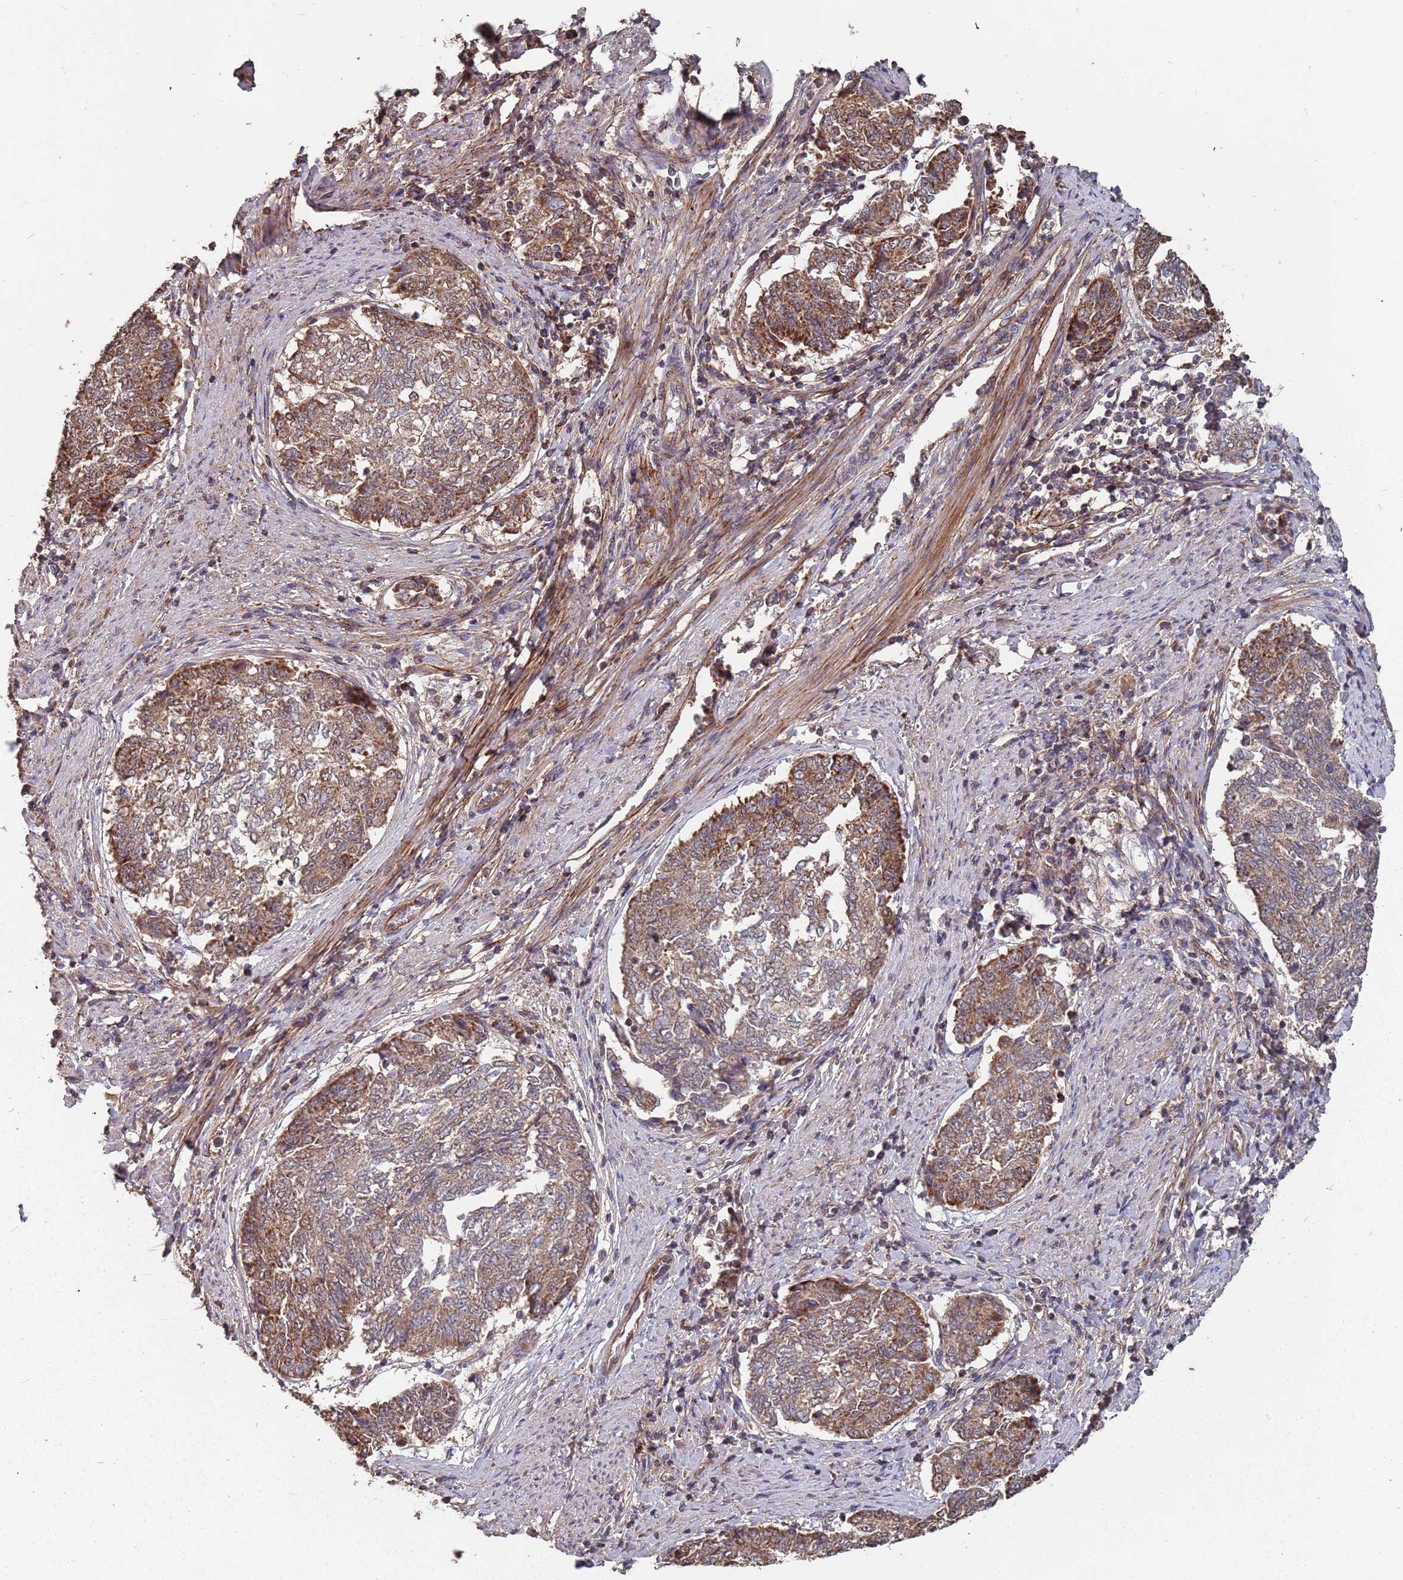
{"staining": {"intensity": "moderate", "quantity": ">75%", "location": "cytoplasmic/membranous"}, "tissue": "endometrial cancer", "cell_type": "Tumor cells", "image_type": "cancer", "snomed": [{"axis": "morphology", "description": "Adenocarcinoma, NOS"}, {"axis": "topography", "description": "Endometrium"}], "caption": "Immunohistochemical staining of adenocarcinoma (endometrial) displays medium levels of moderate cytoplasmic/membranous protein staining in approximately >75% of tumor cells.", "gene": "PRORP", "patient": {"sex": "female", "age": 80}}